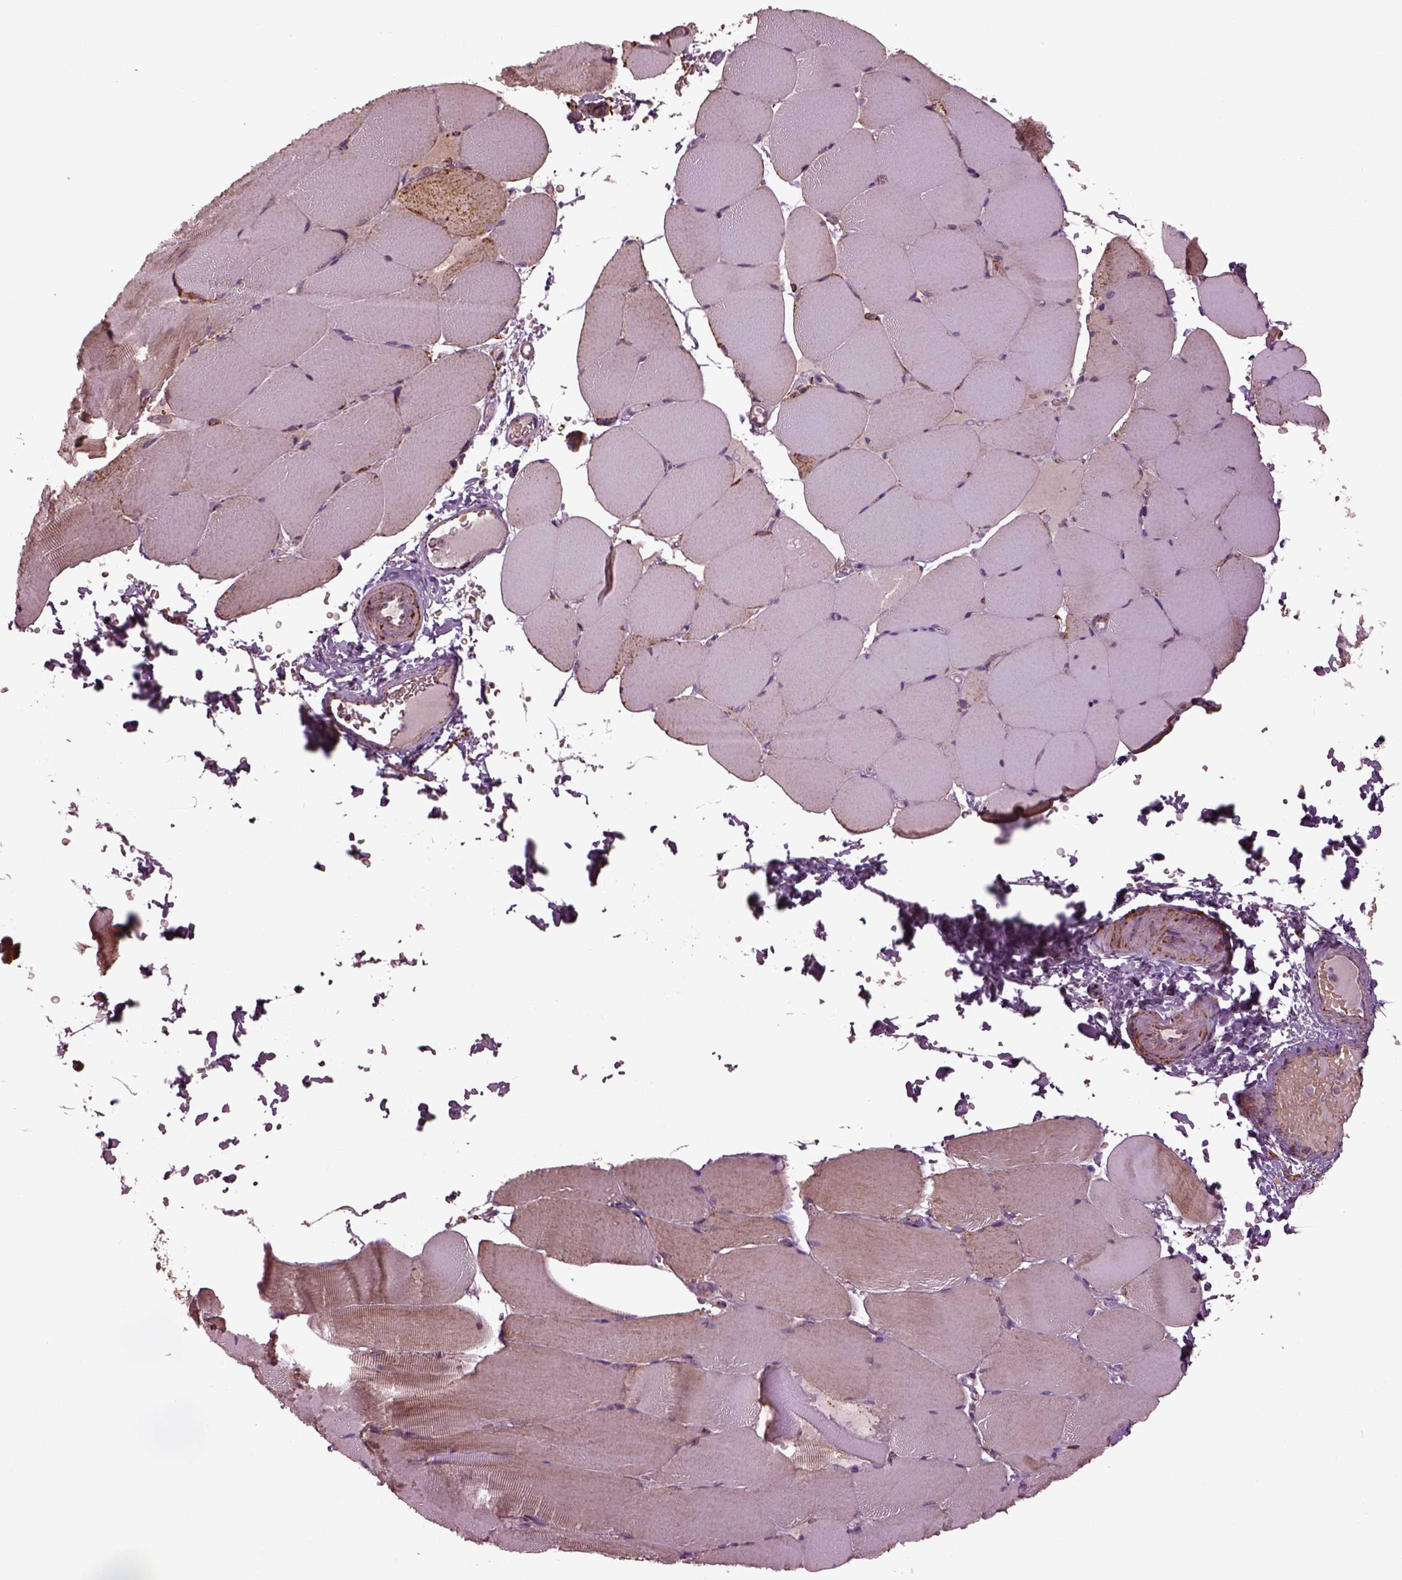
{"staining": {"intensity": "weak", "quantity": "25%-75%", "location": "cytoplasmic/membranous"}, "tissue": "skeletal muscle", "cell_type": "Myocytes", "image_type": "normal", "snomed": [{"axis": "morphology", "description": "Normal tissue, NOS"}, {"axis": "topography", "description": "Skeletal muscle"}], "caption": "Myocytes demonstrate low levels of weak cytoplasmic/membranous expression in approximately 25%-75% of cells in normal skeletal muscle.", "gene": "TMEM254", "patient": {"sex": "female", "age": 37}}